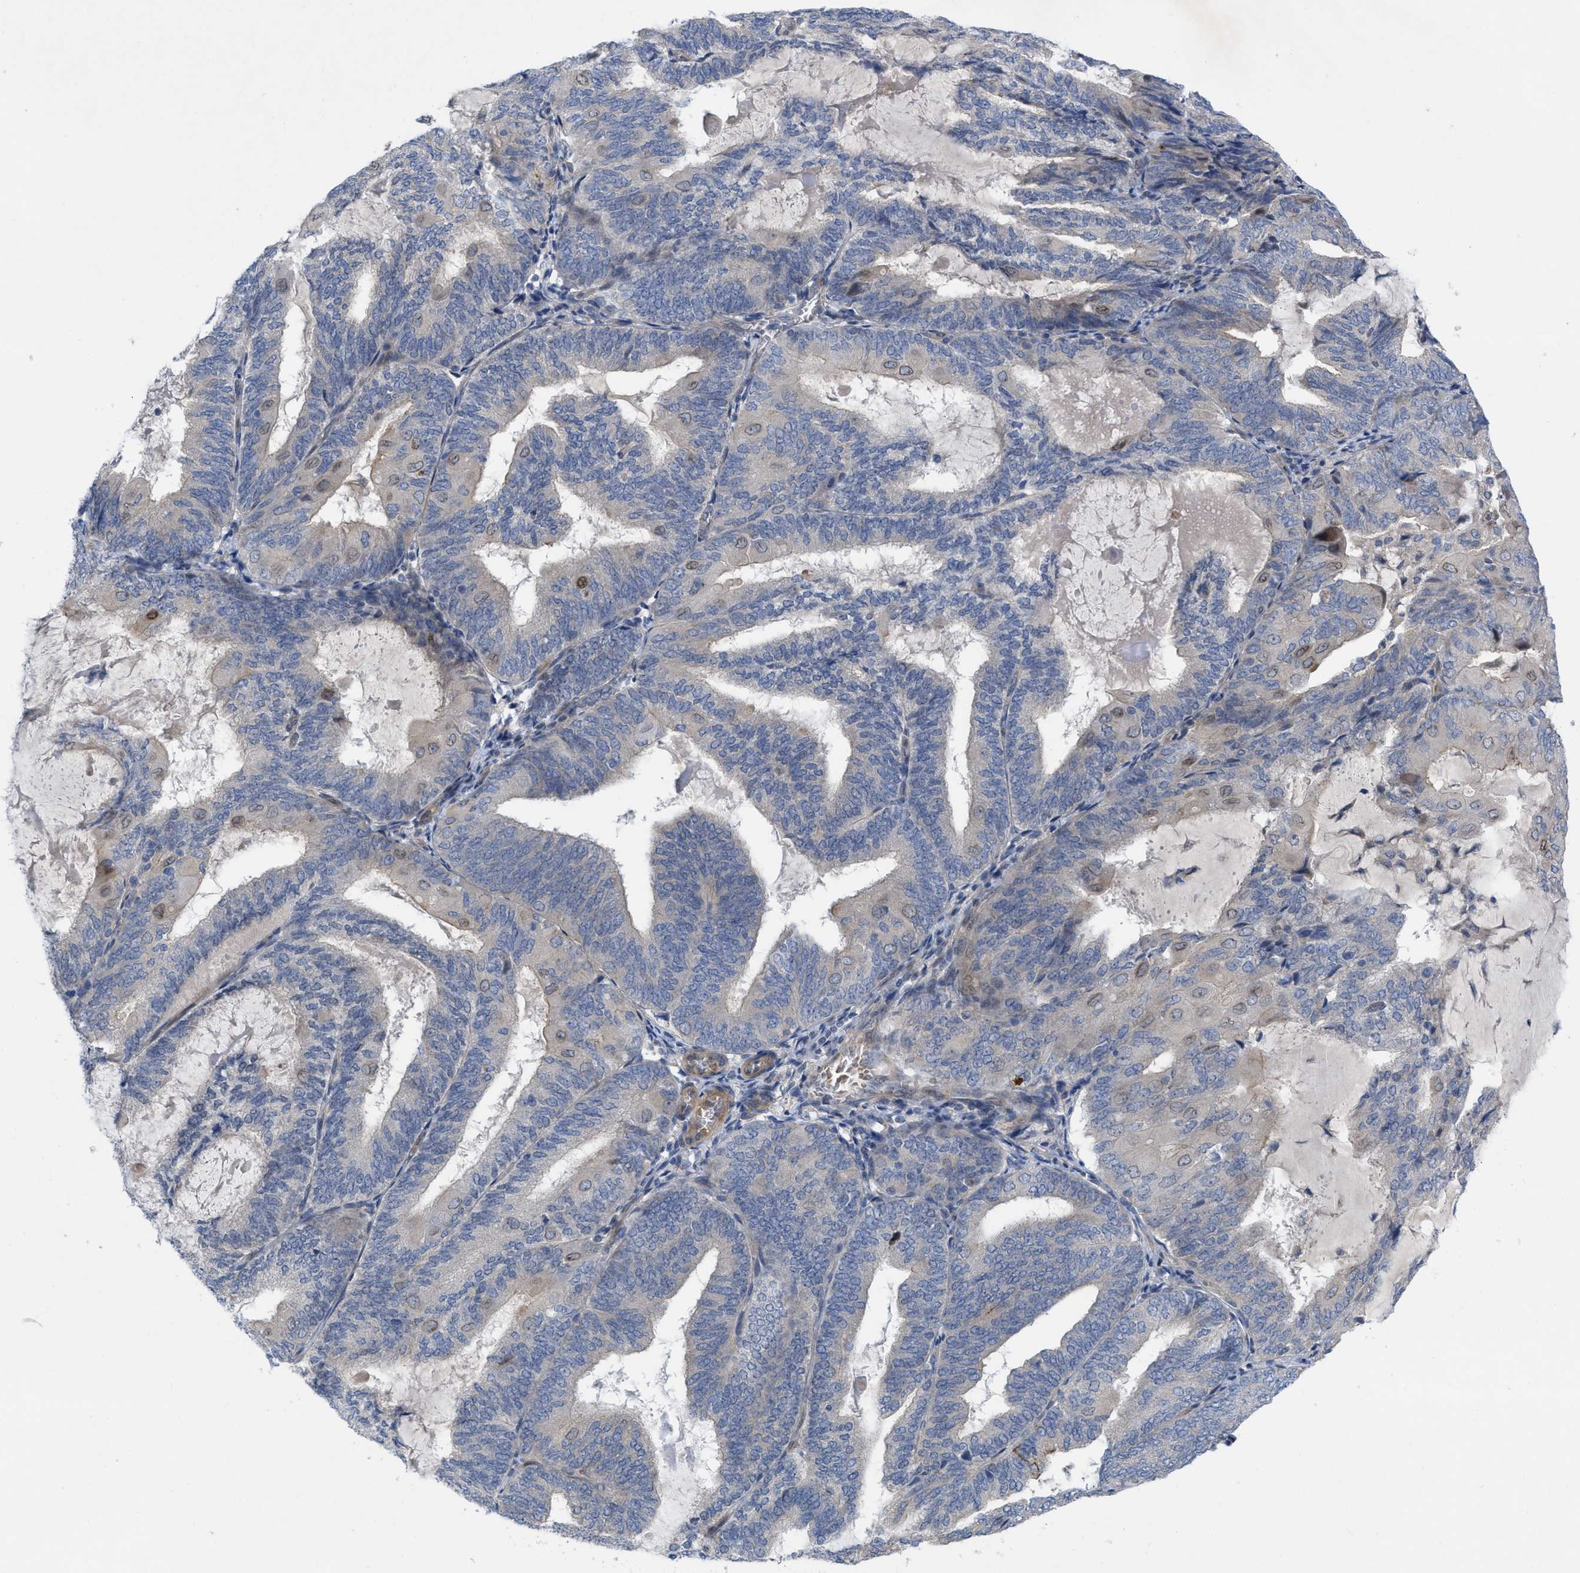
{"staining": {"intensity": "negative", "quantity": "none", "location": "none"}, "tissue": "endometrial cancer", "cell_type": "Tumor cells", "image_type": "cancer", "snomed": [{"axis": "morphology", "description": "Adenocarcinoma, NOS"}, {"axis": "topography", "description": "Endometrium"}], "caption": "A micrograph of human endometrial cancer is negative for staining in tumor cells.", "gene": "NDEL1", "patient": {"sex": "female", "age": 81}}